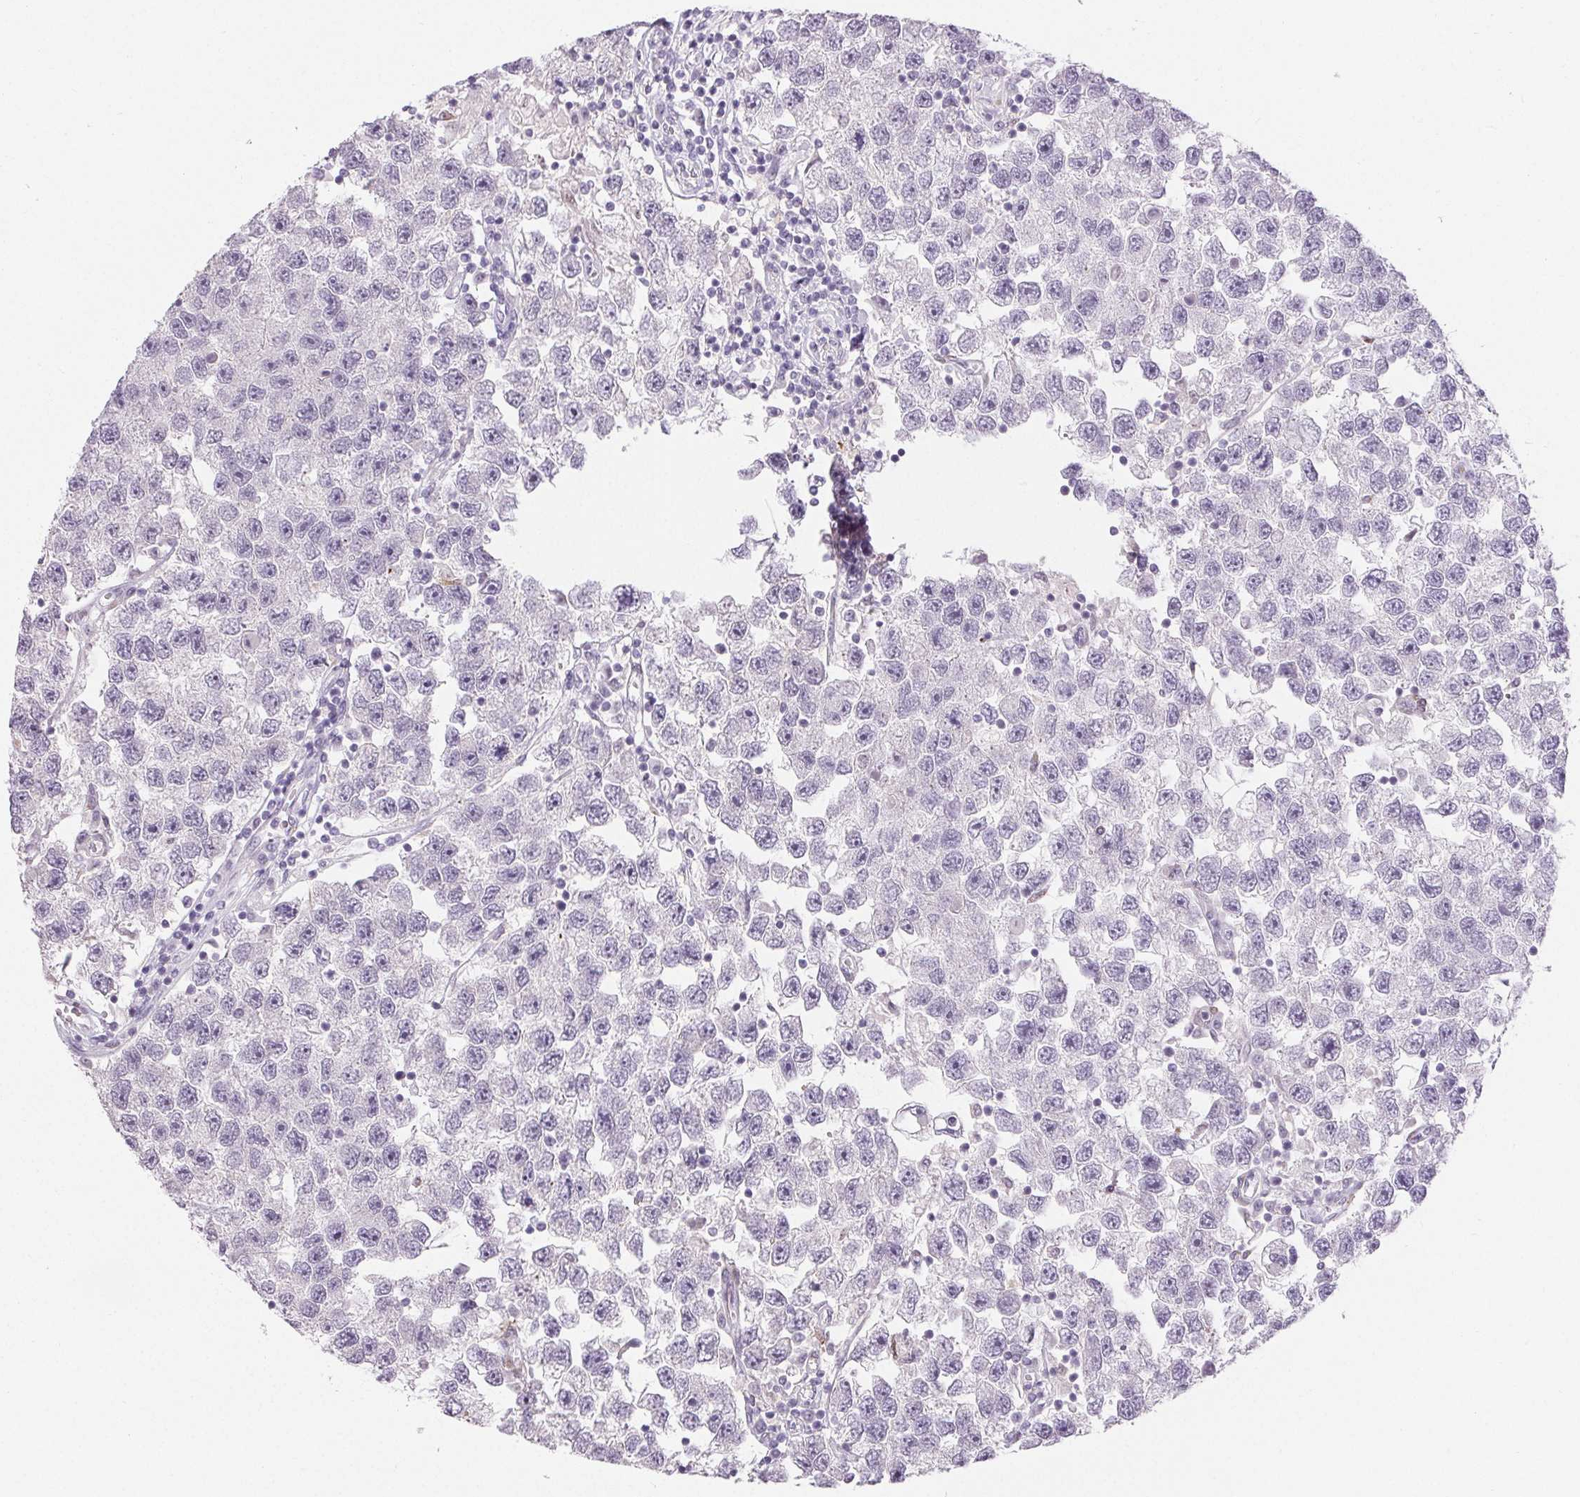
{"staining": {"intensity": "negative", "quantity": "none", "location": "none"}, "tissue": "testis cancer", "cell_type": "Tumor cells", "image_type": "cancer", "snomed": [{"axis": "morphology", "description": "Seminoma, NOS"}, {"axis": "topography", "description": "Testis"}], "caption": "Immunohistochemical staining of human testis cancer displays no significant positivity in tumor cells.", "gene": "RPGRIP1", "patient": {"sex": "male", "age": 26}}